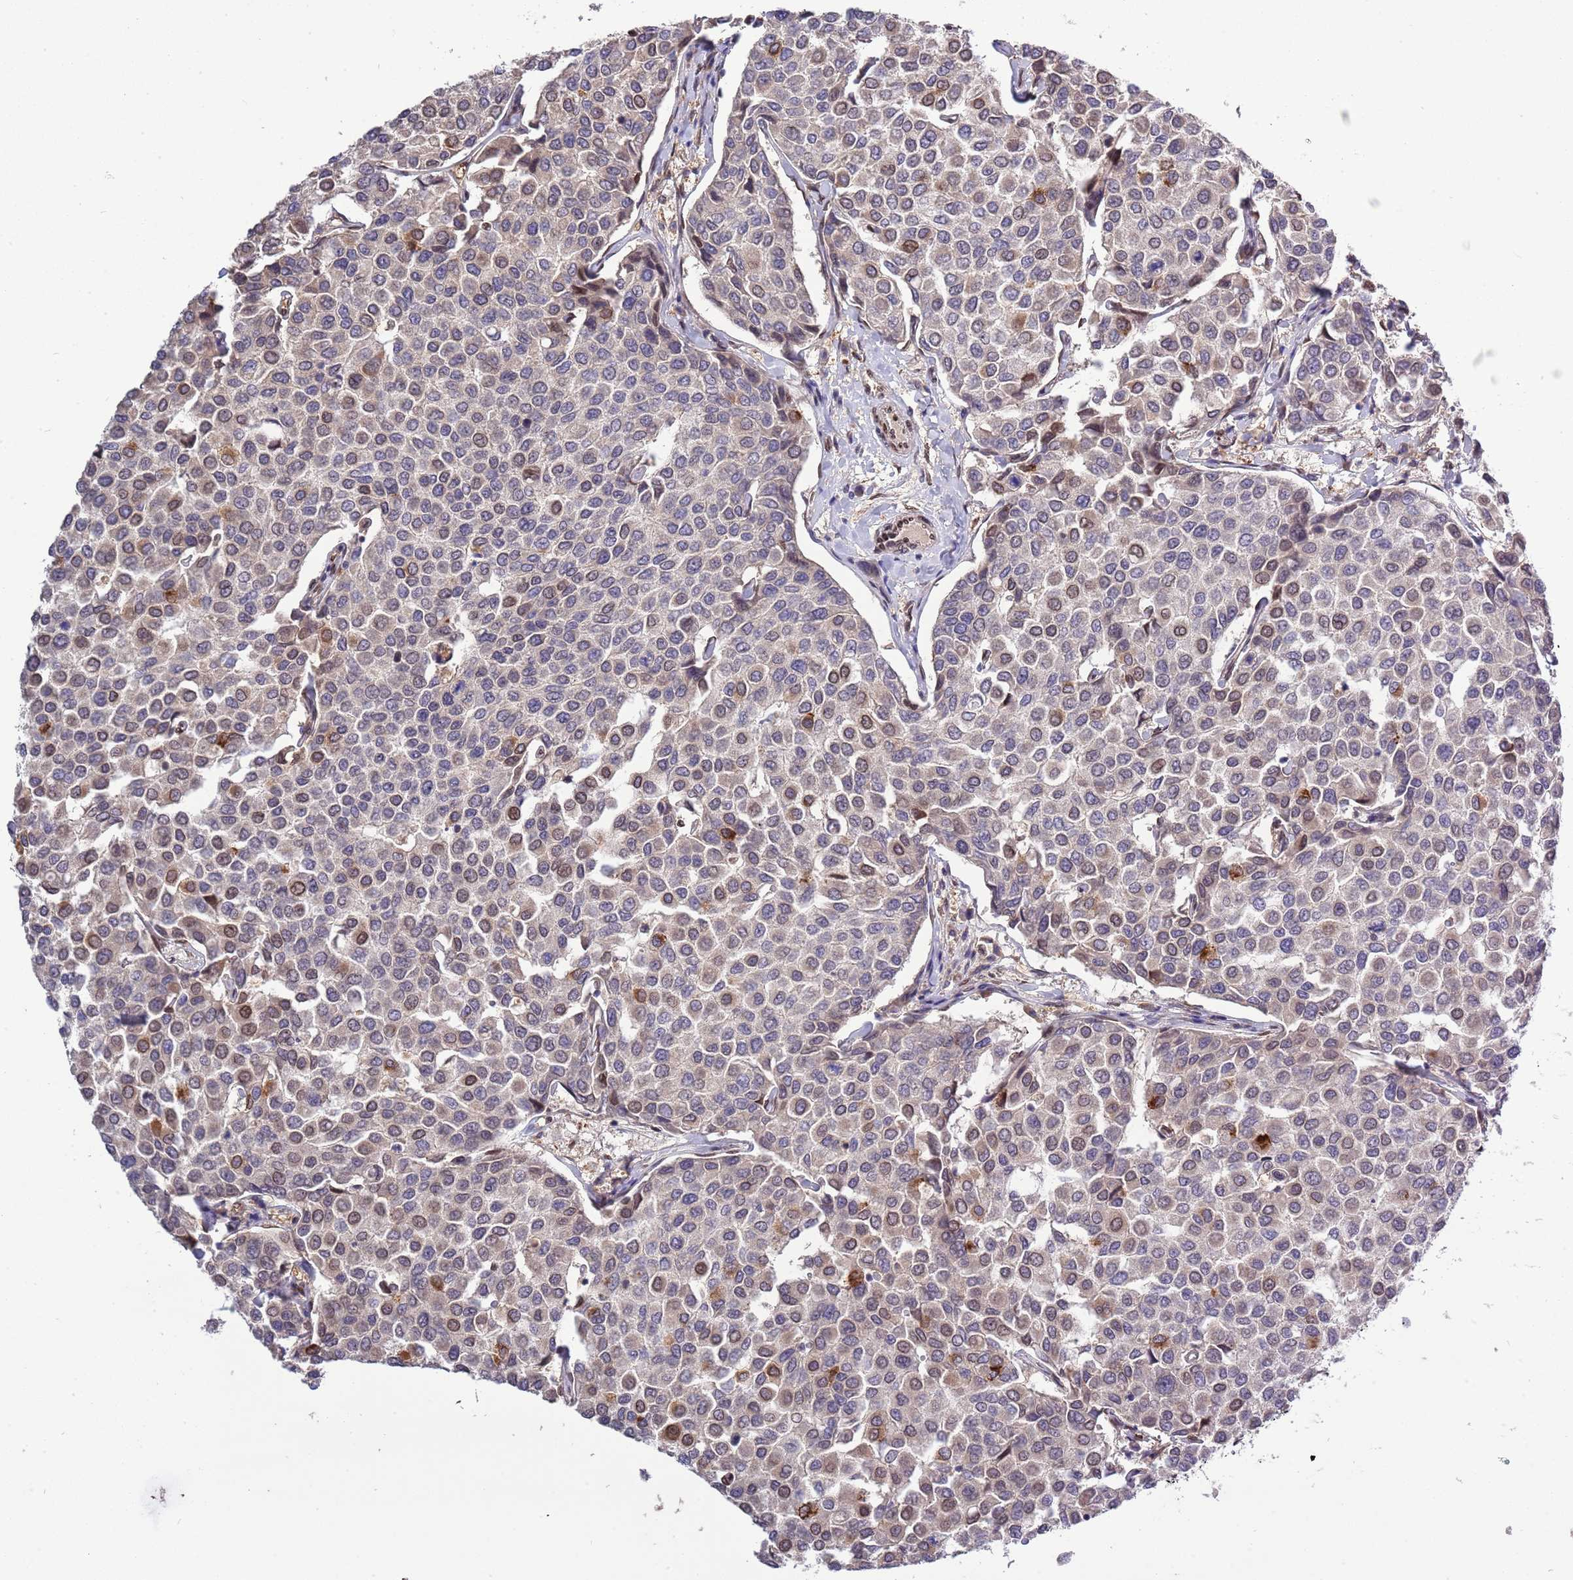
{"staining": {"intensity": "moderate", "quantity": "<25%", "location": "nuclear"}, "tissue": "breast cancer", "cell_type": "Tumor cells", "image_type": "cancer", "snomed": [{"axis": "morphology", "description": "Duct carcinoma"}, {"axis": "topography", "description": "Breast"}], "caption": "Immunohistochemistry (DAB) staining of breast cancer (infiltrating ductal carcinoma) demonstrates moderate nuclear protein expression in approximately <25% of tumor cells.", "gene": "ZNF665", "patient": {"sex": "female", "age": 55}}